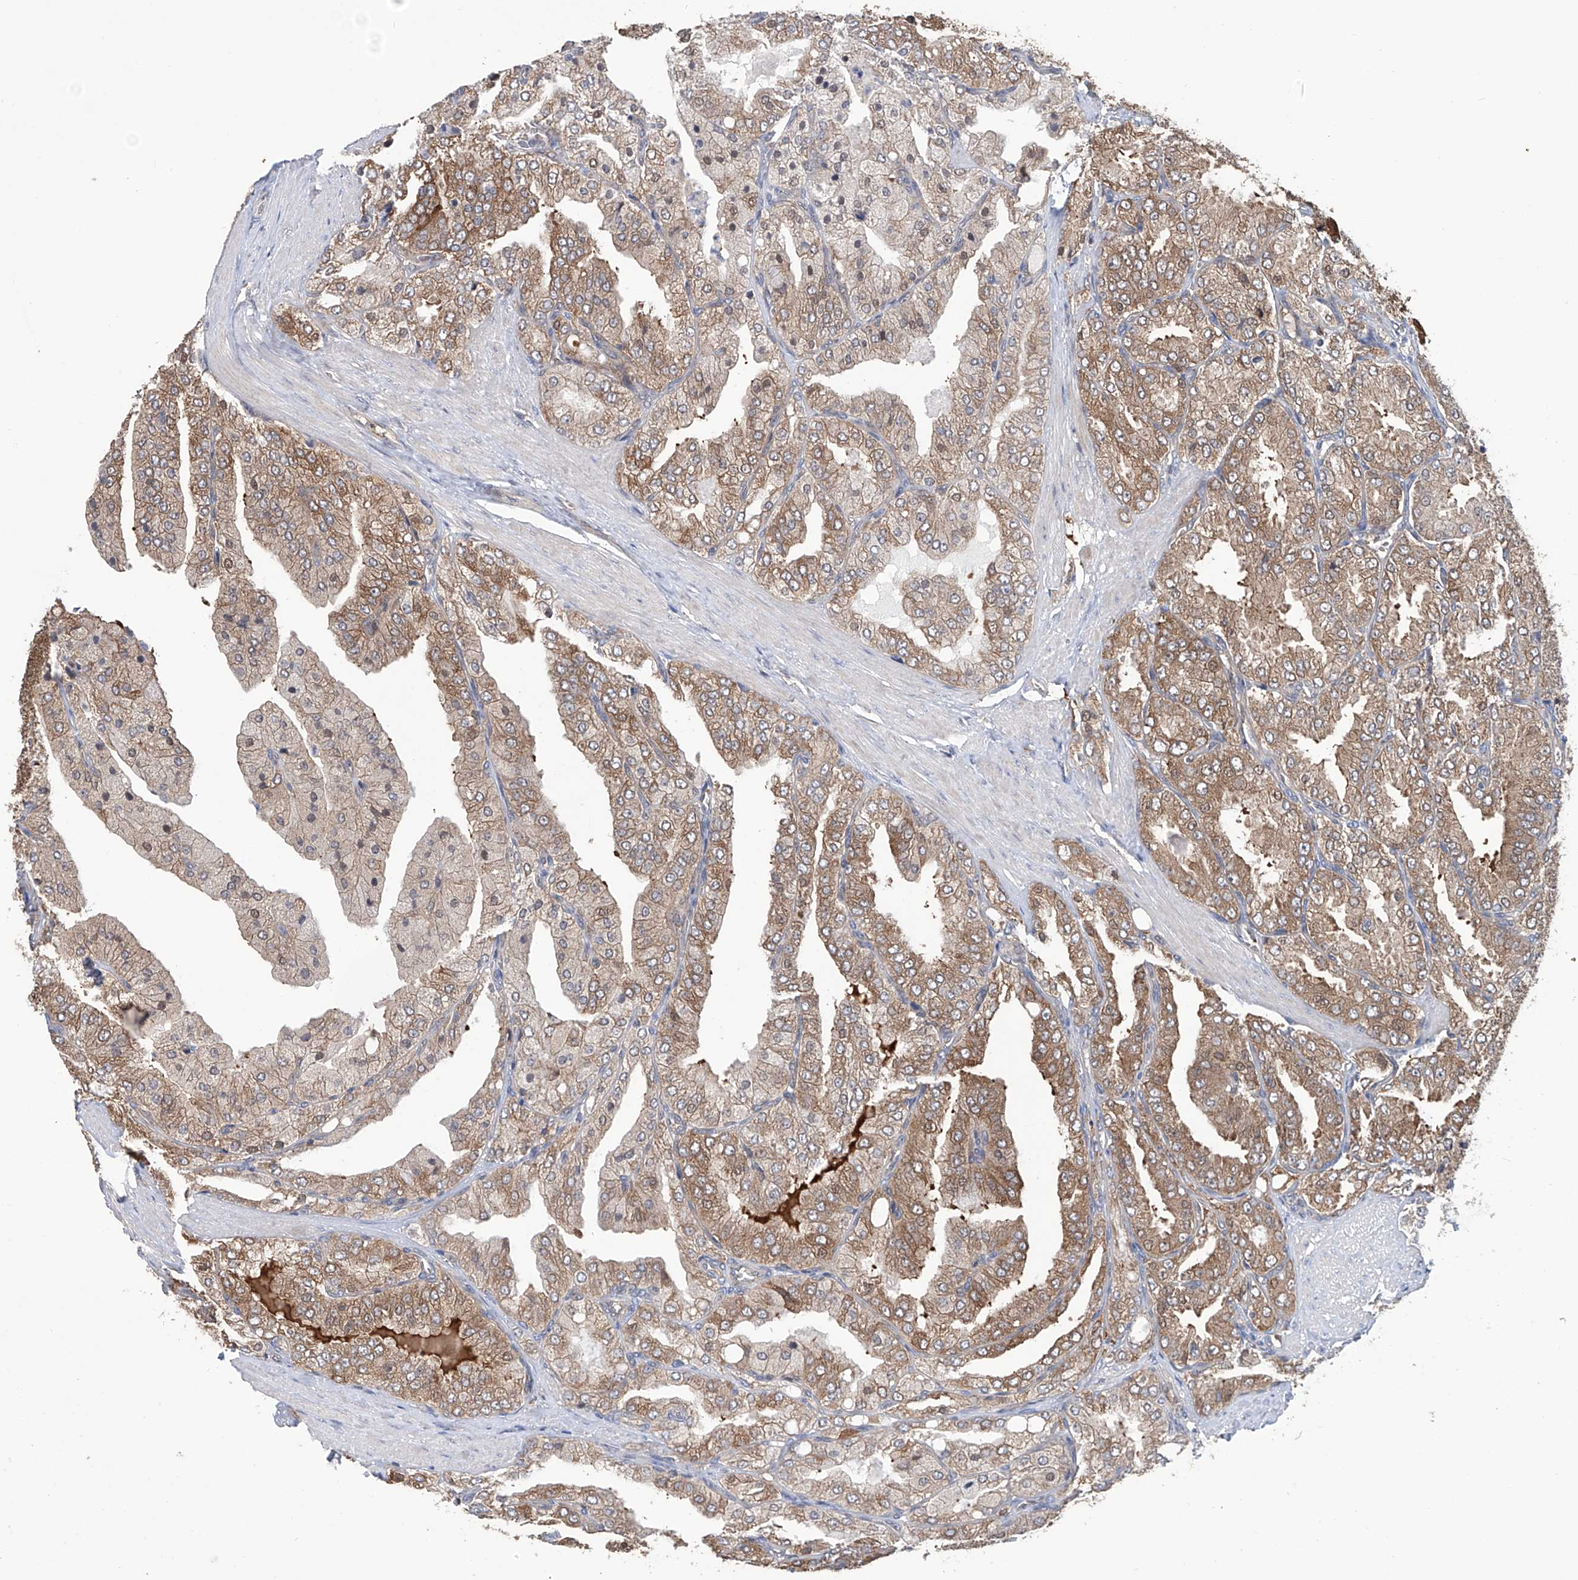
{"staining": {"intensity": "moderate", "quantity": ">75%", "location": "cytoplasmic/membranous"}, "tissue": "prostate cancer", "cell_type": "Tumor cells", "image_type": "cancer", "snomed": [{"axis": "morphology", "description": "Adenocarcinoma, High grade"}, {"axis": "topography", "description": "Prostate"}], "caption": "Human prostate cancer (high-grade adenocarcinoma) stained for a protein (brown) demonstrates moderate cytoplasmic/membranous positive staining in about >75% of tumor cells.", "gene": "NUDT17", "patient": {"sex": "male", "age": 50}}